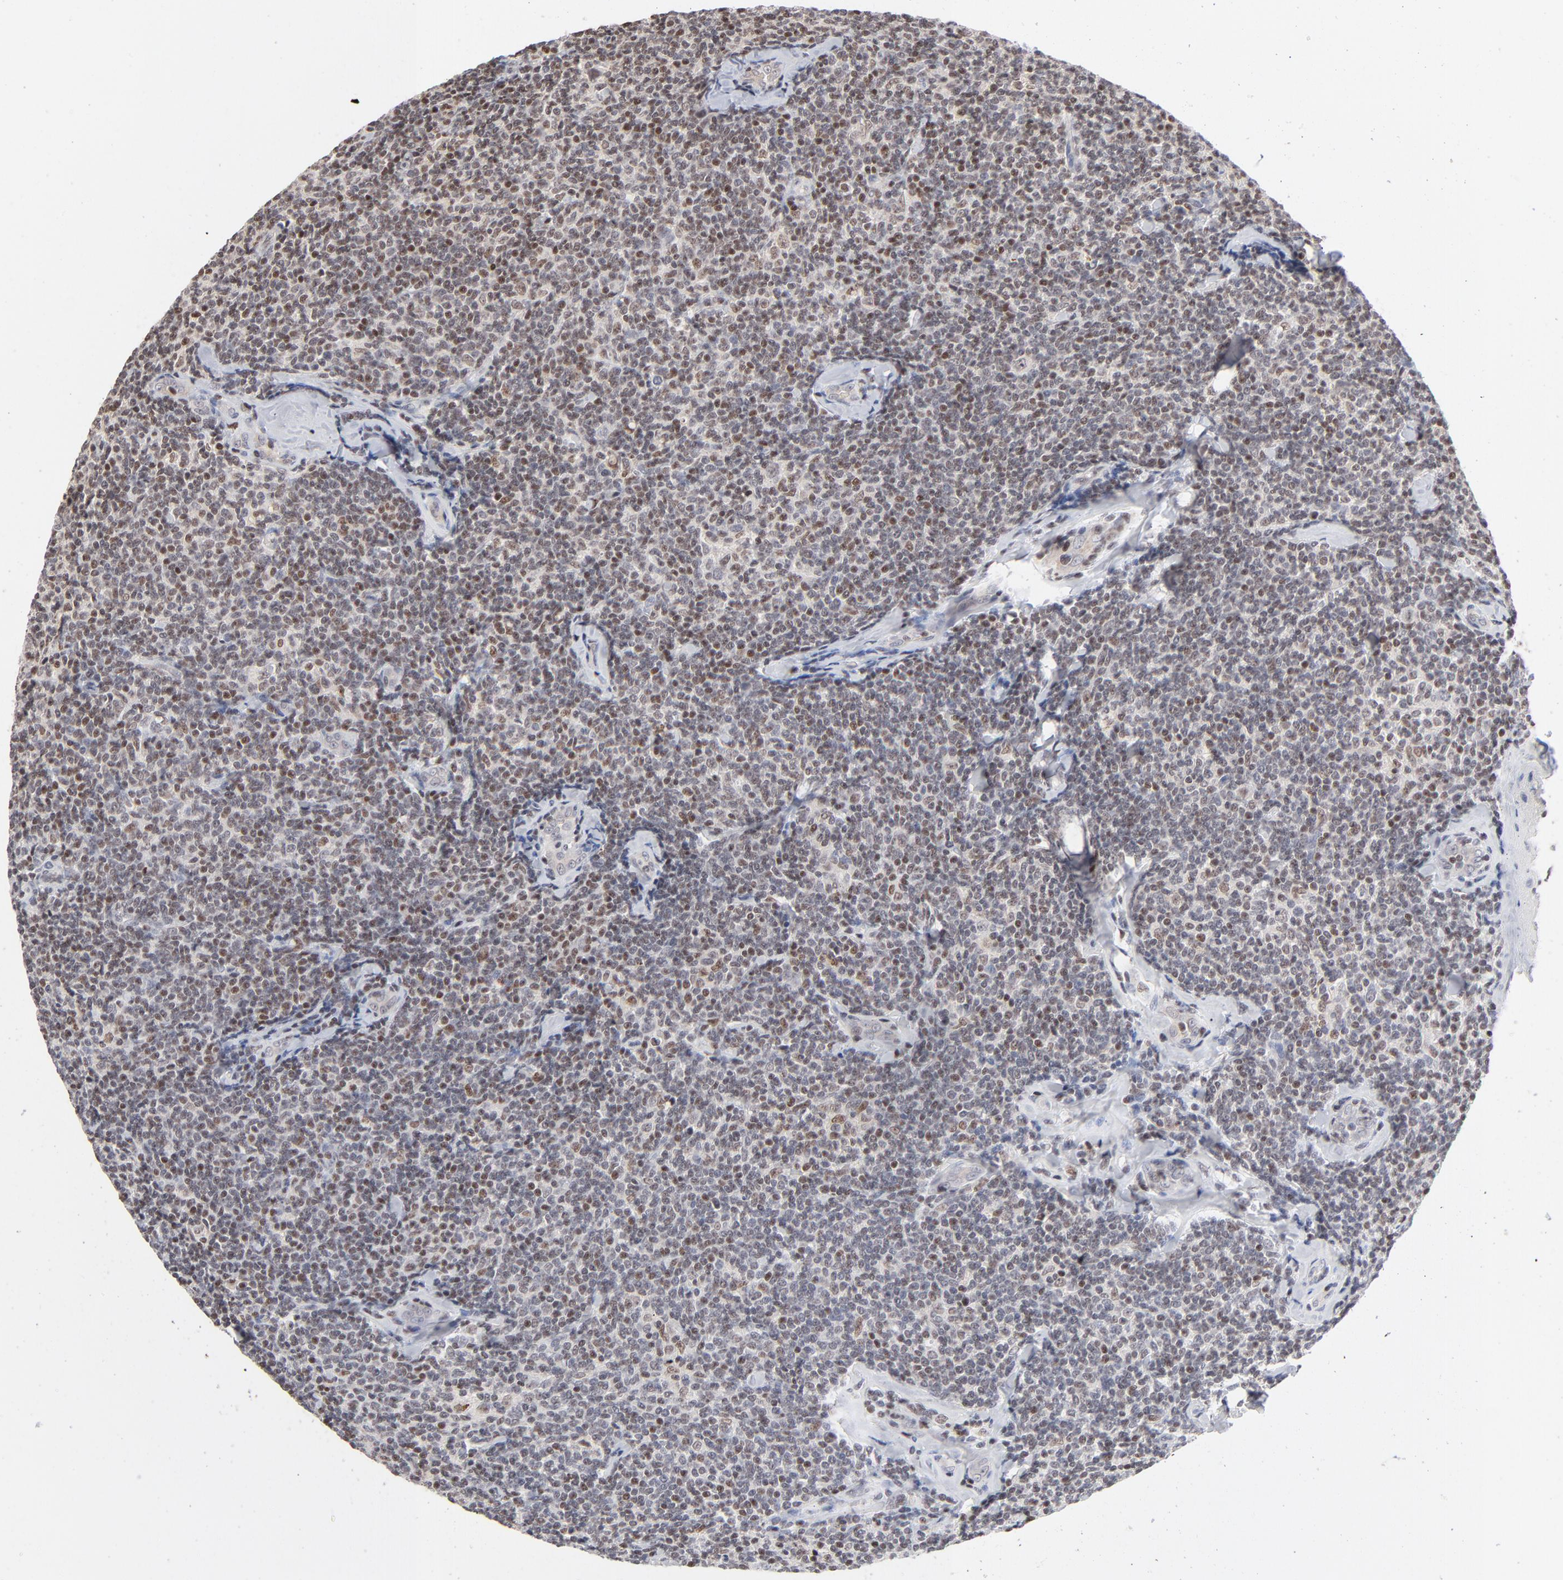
{"staining": {"intensity": "weak", "quantity": ">75%", "location": "nuclear"}, "tissue": "lymphoma", "cell_type": "Tumor cells", "image_type": "cancer", "snomed": [{"axis": "morphology", "description": "Malignant lymphoma, non-Hodgkin's type, Low grade"}, {"axis": "topography", "description": "Lymph node"}], "caption": "Weak nuclear staining is present in approximately >75% of tumor cells in lymphoma.", "gene": "MAX", "patient": {"sex": "female", "age": 56}}